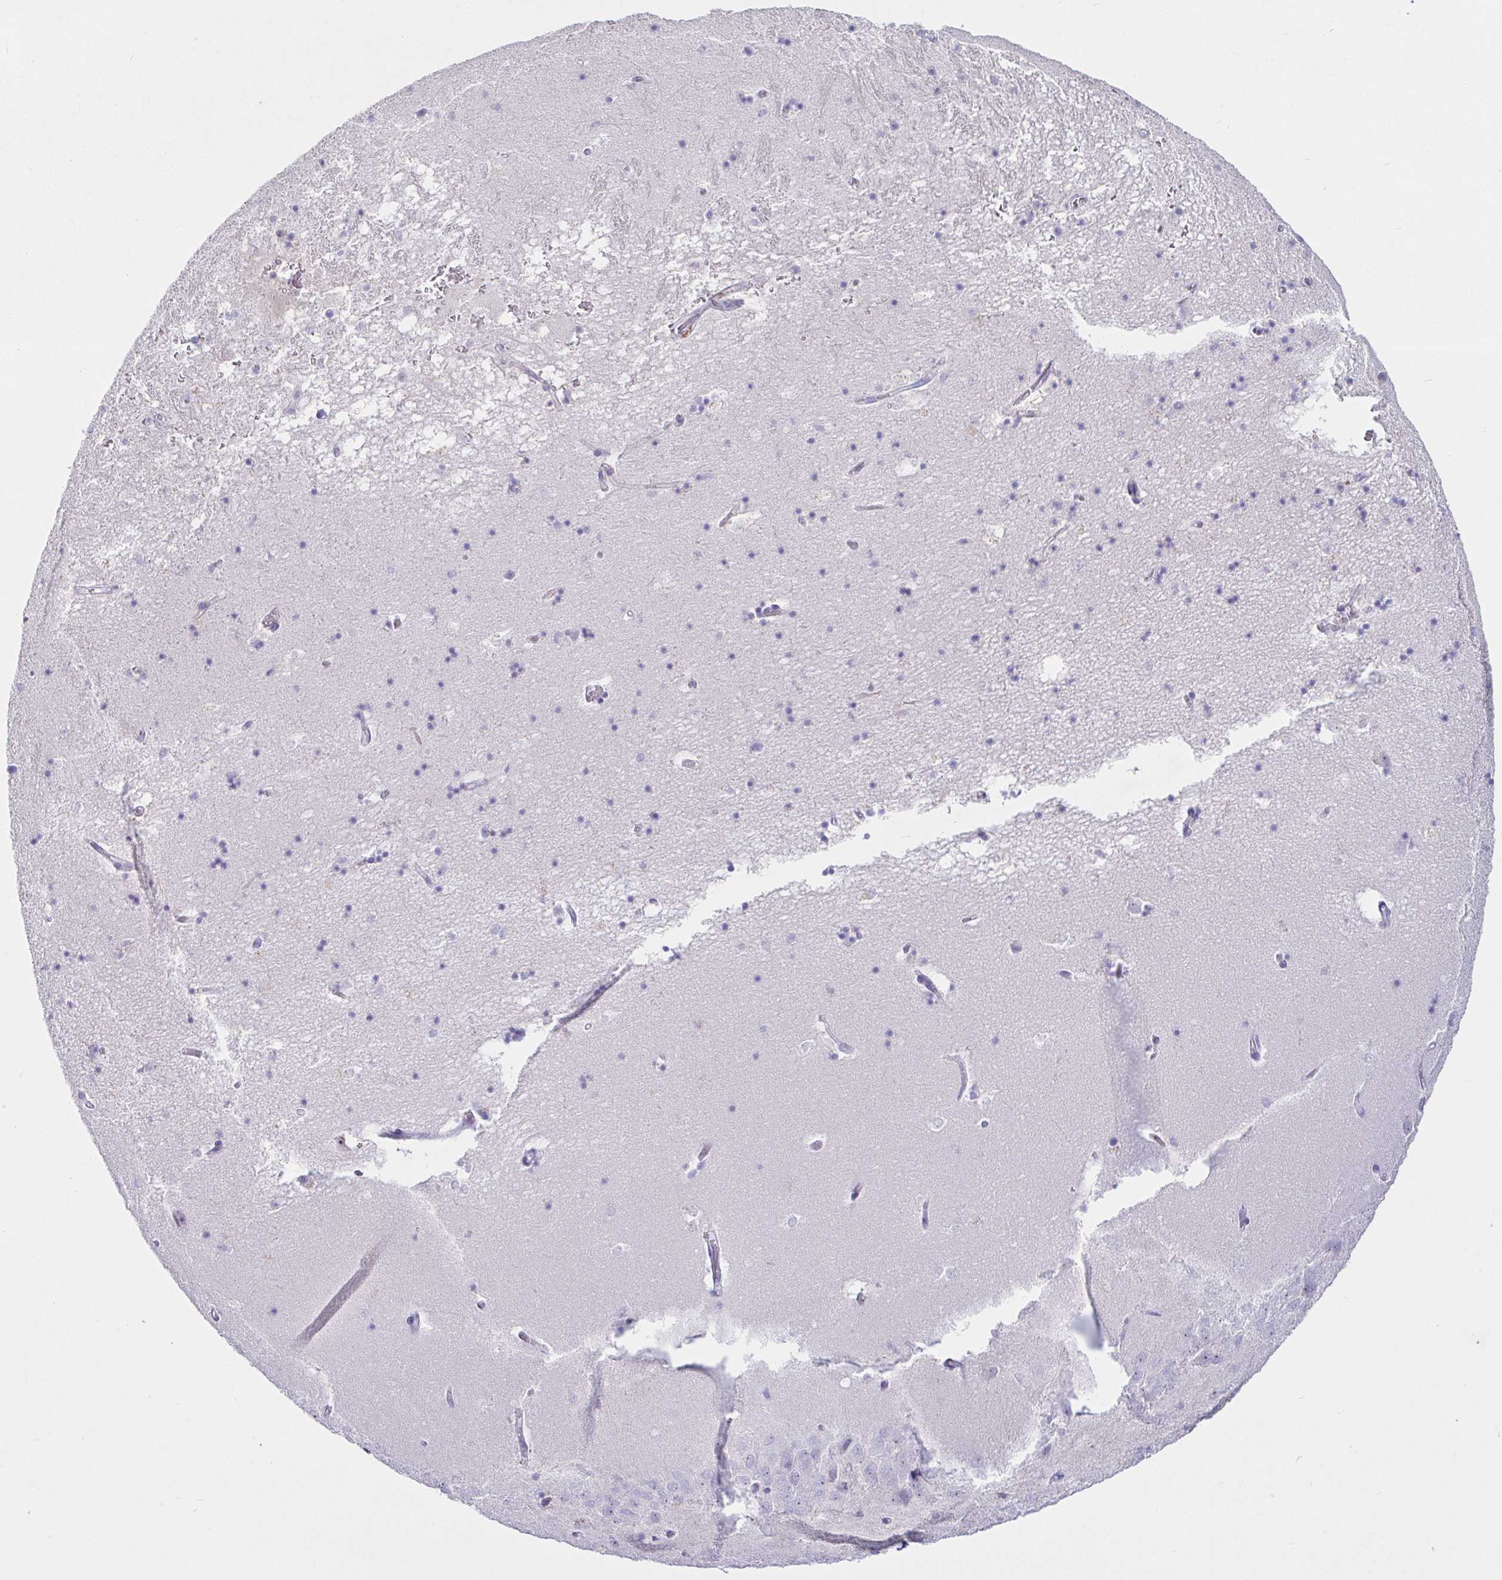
{"staining": {"intensity": "negative", "quantity": "none", "location": "none"}, "tissue": "hippocampus", "cell_type": "Glial cells", "image_type": "normal", "snomed": [{"axis": "morphology", "description": "Normal tissue, NOS"}, {"axis": "topography", "description": "Hippocampus"}], "caption": "The histopathology image shows no staining of glial cells in normal hippocampus.", "gene": "SAA2", "patient": {"sex": "male", "age": 58}}